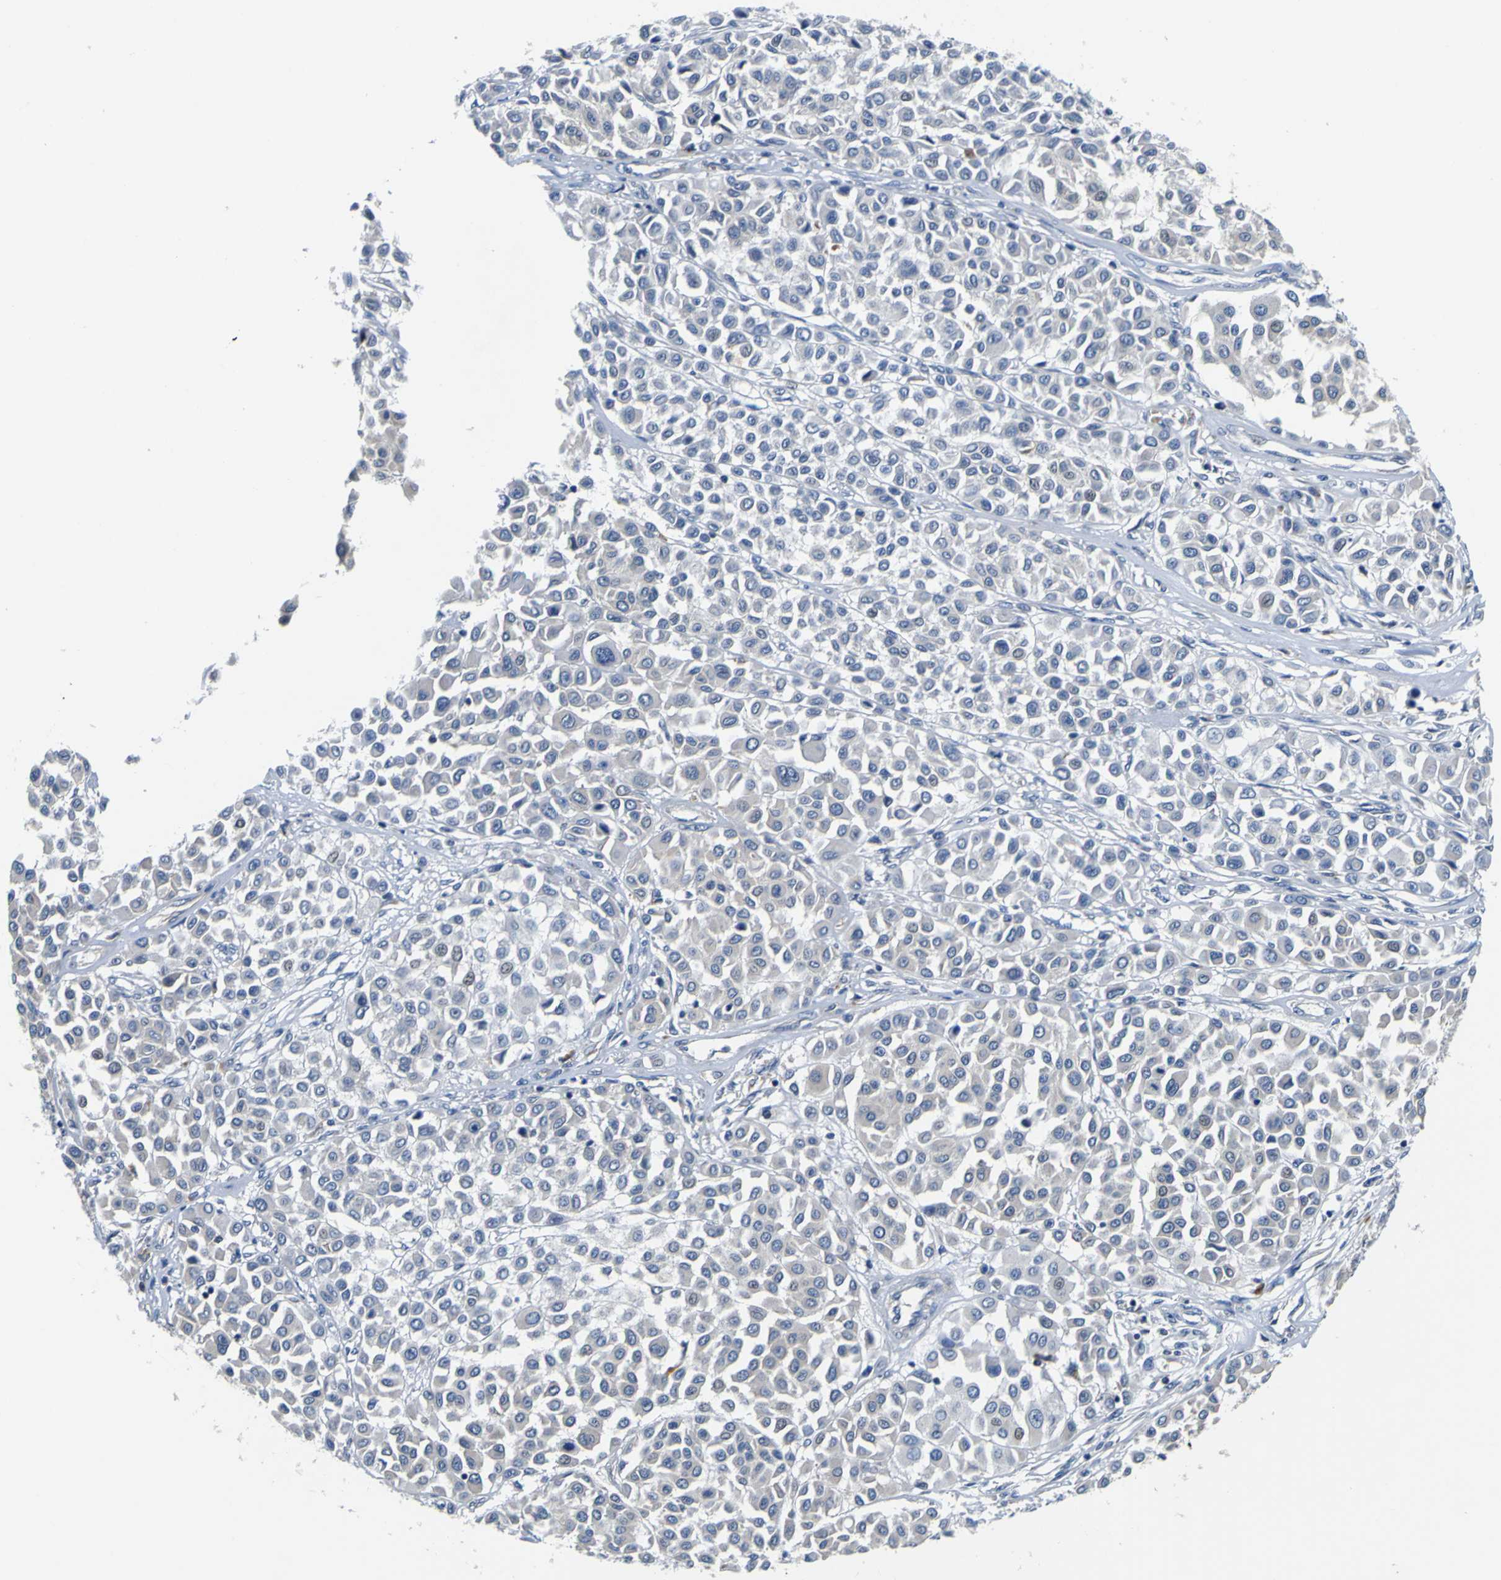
{"staining": {"intensity": "negative", "quantity": "none", "location": "none"}, "tissue": "melanoma", "cell_type": "Tumor cells", "image_type": "cancer", "snomed": [{"axis": "morphology", "description": "Malignant melanoma, Metastatic site"}, {"axis": "topography", "description": "Soft tissue"}], "caption": "The immunohistochemistry histopathology image has no significant staining in tumor cells of melanoma tissue.", "gene": "TNIK", "patient": {"sex": "male", "age": 41}}